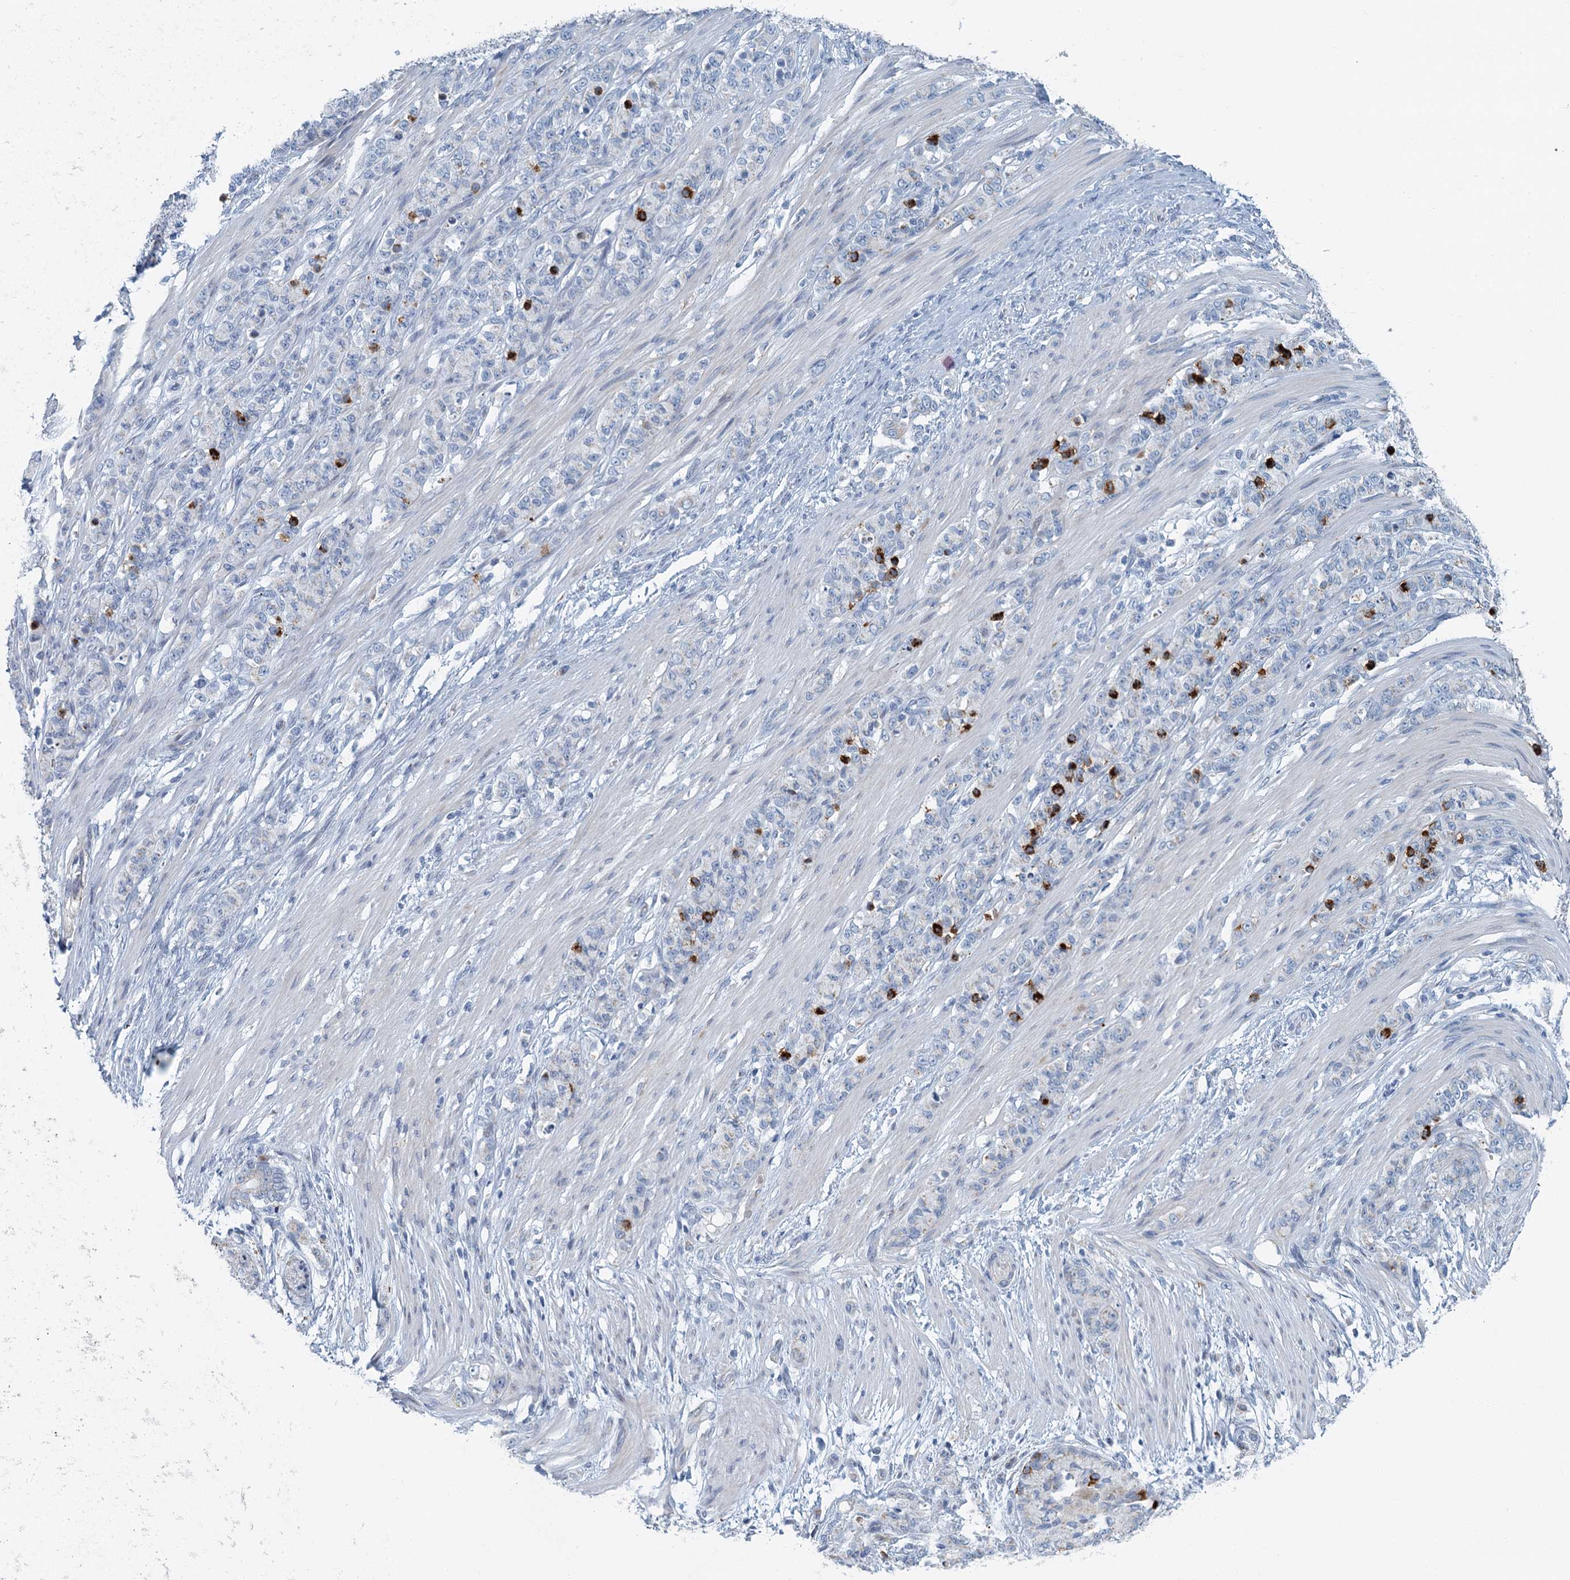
{"staining": {"intensity": "negative", "quantity": "none", "location": "none"}, "tissue": "stomach cancer", "cell_type": "Tumor cells", "image_type": "cancer", "snomed": [{"axis": "morphology", "description": "Adenocarcinoma, NOS"}, {"axis": "topography", "description": "Stomach"}], "caption": "A micrograph of human stomach cancer is negative for staining in tumor cells.", "gene": "ZNF527", "patient": {"sex": "female", "age": 79}}